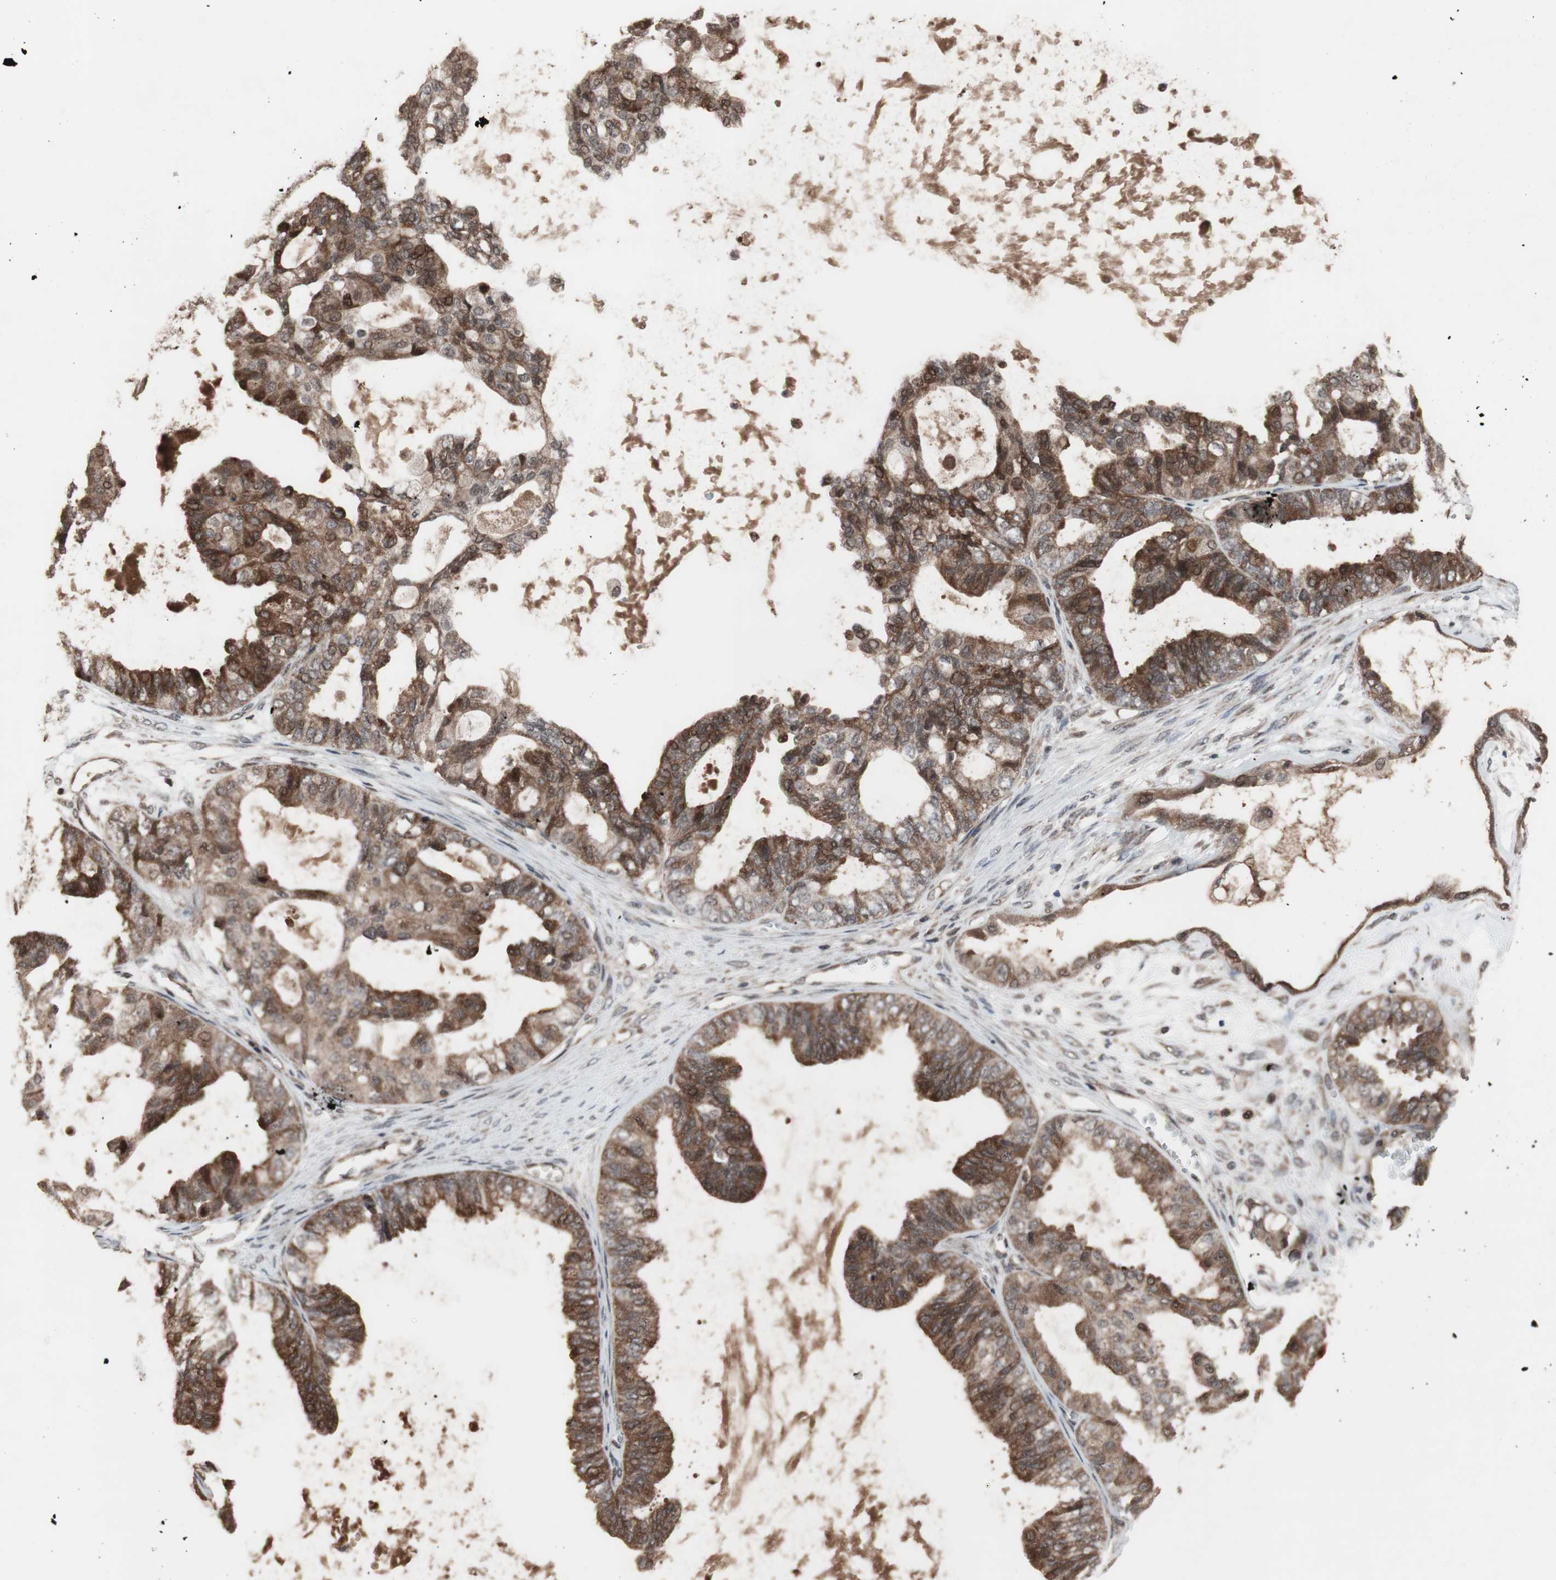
{"staining": {"intensity": "moderate", "quantity": ">75%", "location": "cytoplasmic/membranous"}, "tissue": "ovarian cancer", "cell_type": "Tumor cells", "image_type": "cancer", "snomed": [{"axis": "morphology", "description": "Carcinoma, NOS"}, {"axis": "morphology", "description": "Carcinoma, endometroid"}, {"axis": "topography", "description": "Ovary"}], "caption": "Immunohistochemistry image of neoplastic tissue: ovarian endometroid carcinoma stained using IHC reveals medium levels of moderate protein expression localized specifically in the cytoplasmic/membranous of tumor cells, appearing as a cytoplasmic/membranous brown color.", "gene": "KANSL1", "patient": {"sex": "female", "age": 50}}